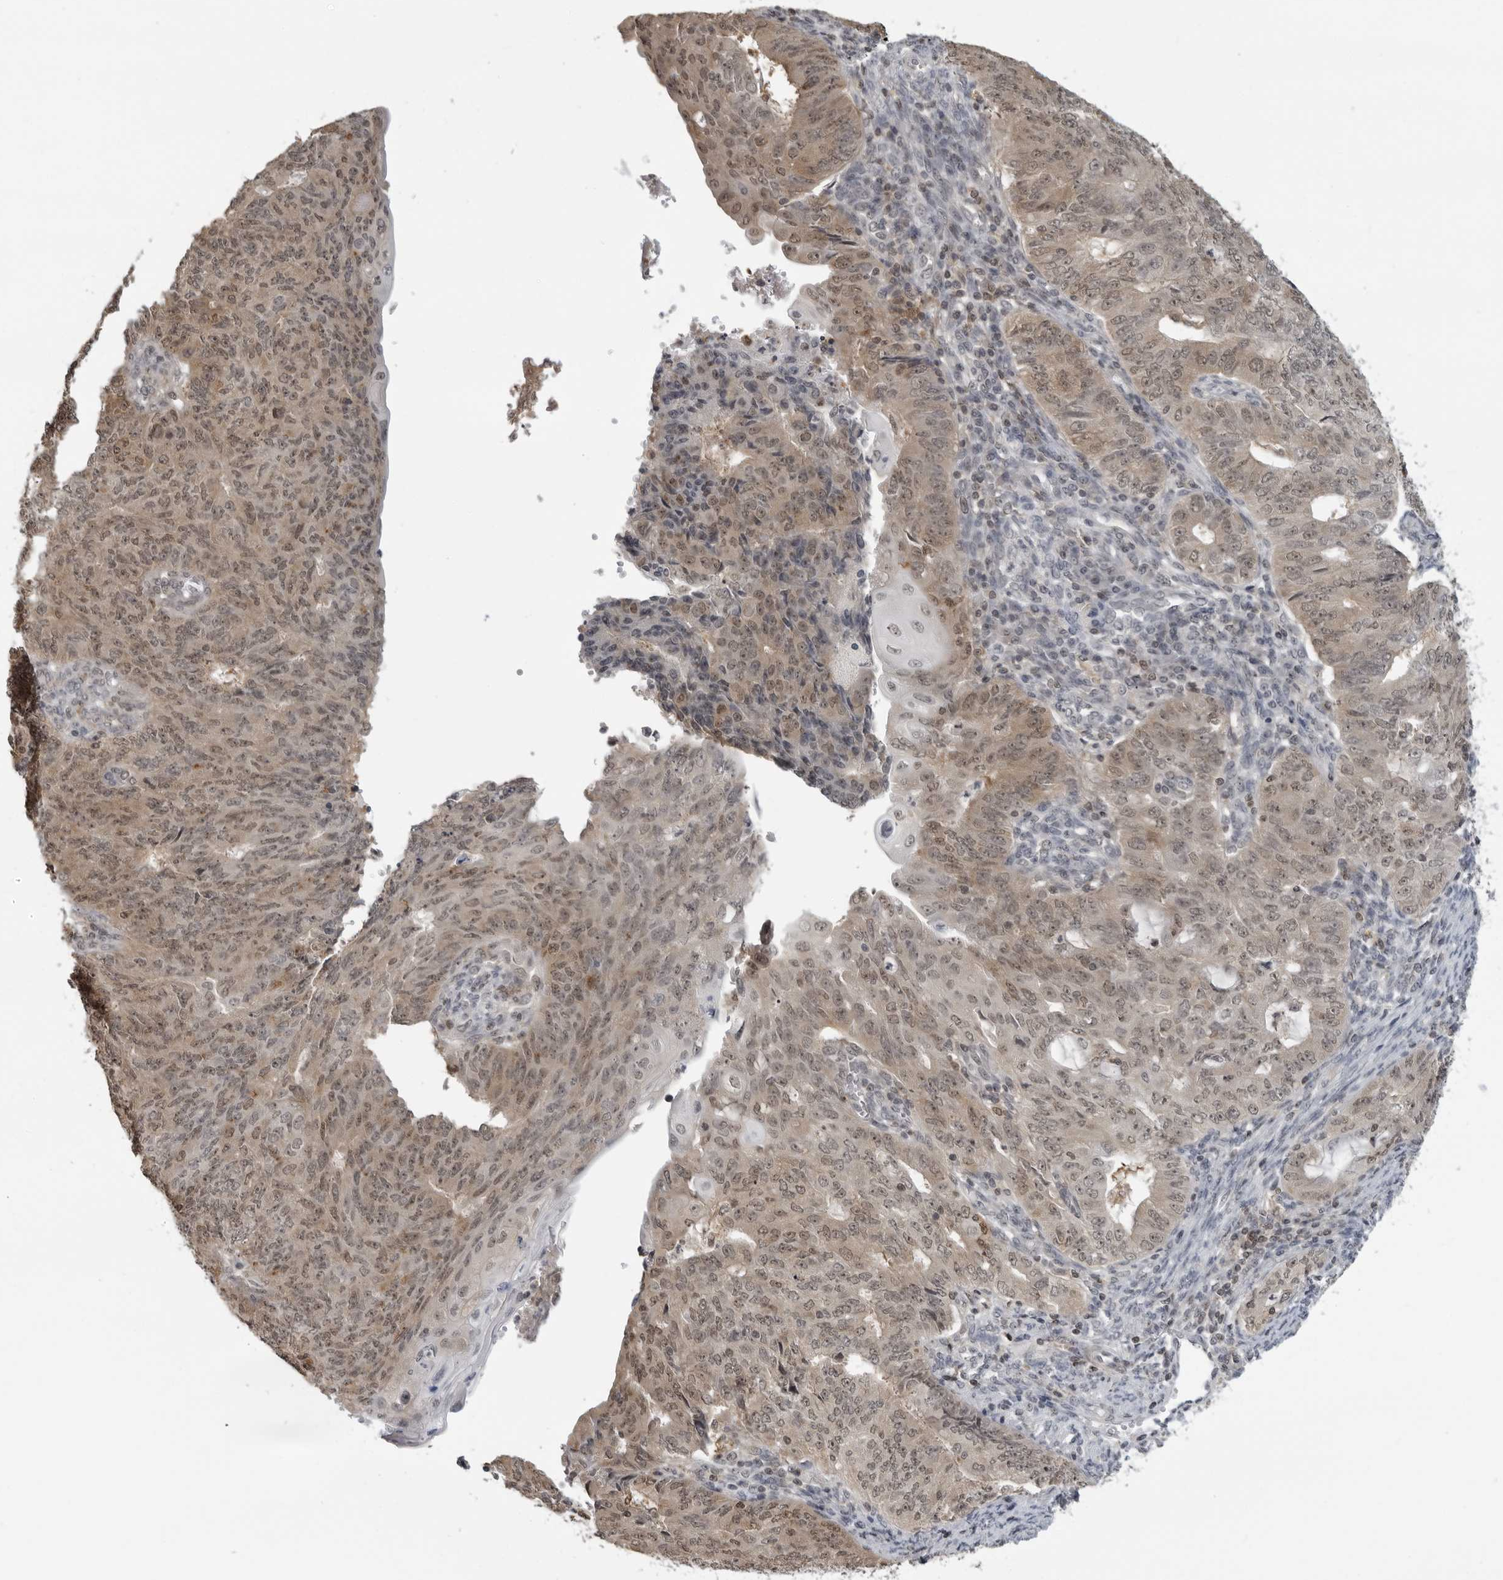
{"staining": {"intensity": "moderate", "quantity": ">75%", "location": "cytoplasmic/membranous,nuclear"}, "tissue": "endometrial cancer", "cell_type": "Tumor cells", "image_type": "cancer", "snomed": [{"axis": "morphology", "description": "Adenocarcinoma, NOS"}, {"axis": "topography", "description": "Endometrium"}], "caption": "DAB immunohistochemical staining of endometrial adenocarcinoma demonstrates moderate cytoplasmic/membranous and nuclear protein staining in approximately >75% of tumor cells.", "gene": "PDCL3", "patient": {"sex": "female", "age": 32}}